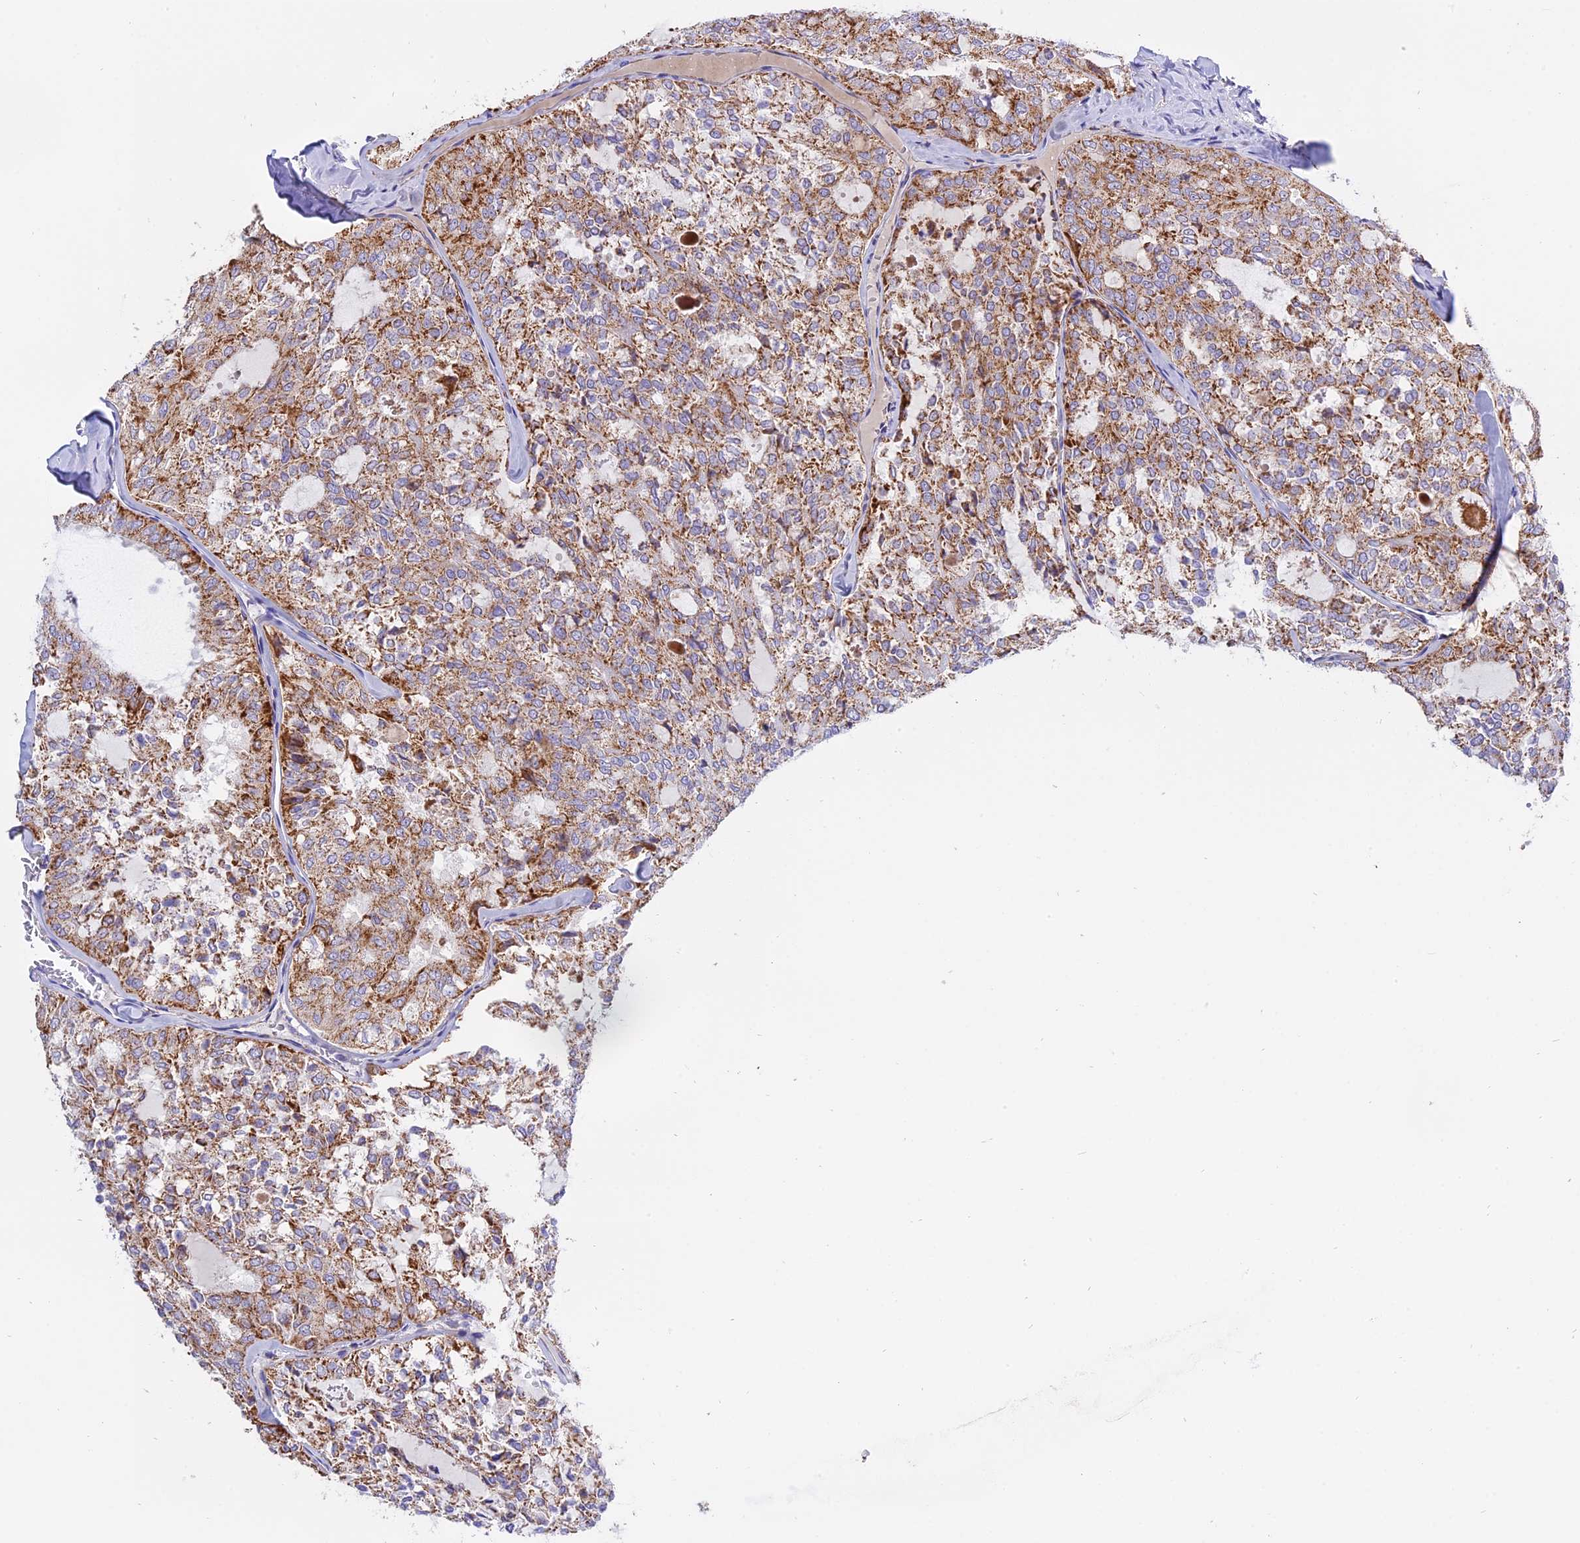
{"staining": {"intensity": "moderate", "quantity": ">75%", "location": "cytoplasmic/membranous"}, "tissue": "thyroid cancer", "cell_type": "Tumor cells", "image_type": "cancer", "snomed": [{"axis": "morphology", "description": "Follicular adenoma carcinoma, NOS"}, {"axis": "topography", "description": "Thyroid gland"}], "caption": "Immunohistochemistry histopathology image of neoplastic tissue: follicular adenoma carcinoma (thyroid) stained using IHC reveals medium levels of moderate protein expression localized specifically in the cytoplasmic/membranous of tumor cells, appearing as a cytoplasmic/membranous brown color.", "gene": "MRPS34", "patient": {"sex": "male", "age": 75}}